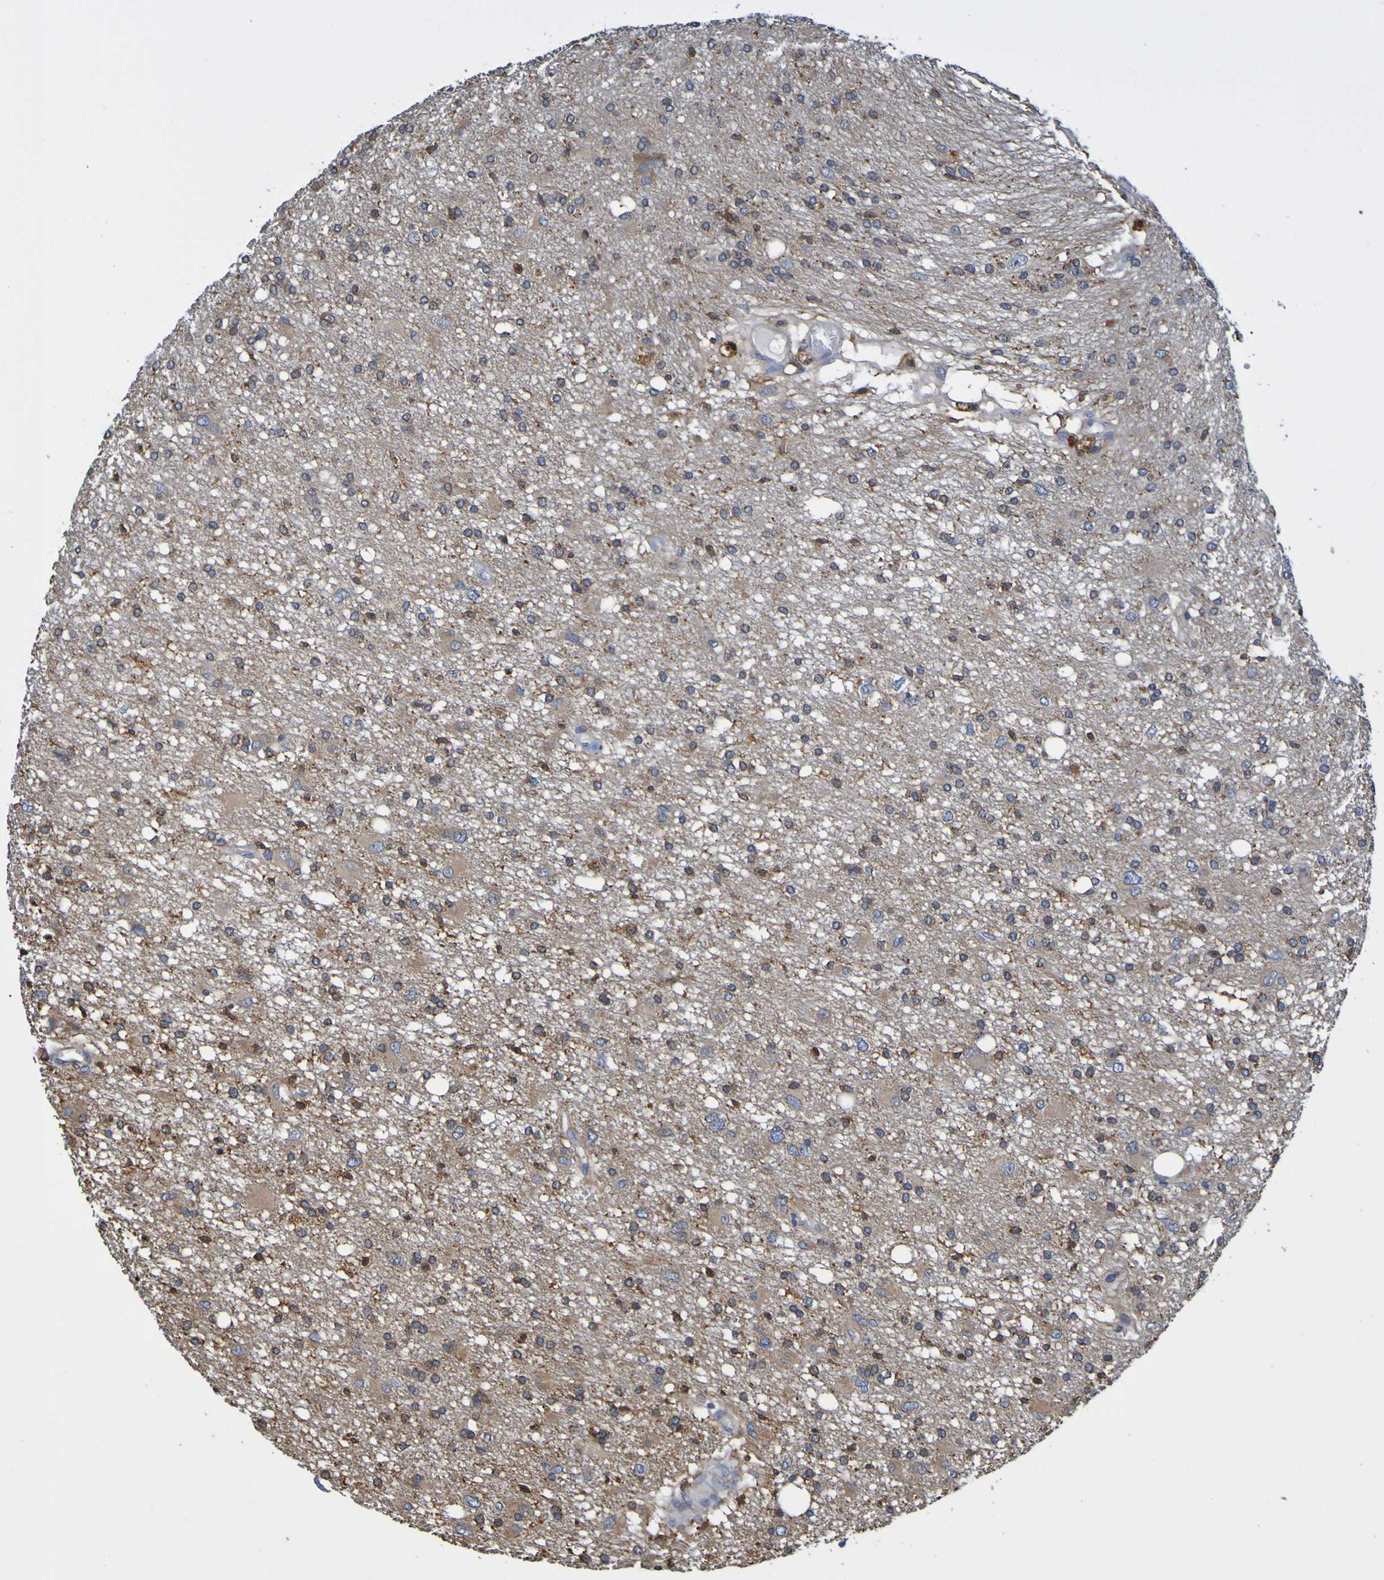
{"staining": {"intensity": "moderate", "quantity": "<25%", "location": "cytoplasmic/membranous"}, "tissue": "glioma", "cell_type": "Tumor cells", "image_type": "cancer", "snomed": [{"axis": "morphology", "description": "Glioma, malignant, High grade"}, {"axis": "topography", "description": "Brain"}], "caption": "This image reveals IHC staining of human malignant glioma (high-grade), with low moderate cytoplasmic/membranous expression in about <25% of tumor cells.", "gene": "METAP2", "patient": {"sex": "female", "age": 59}}